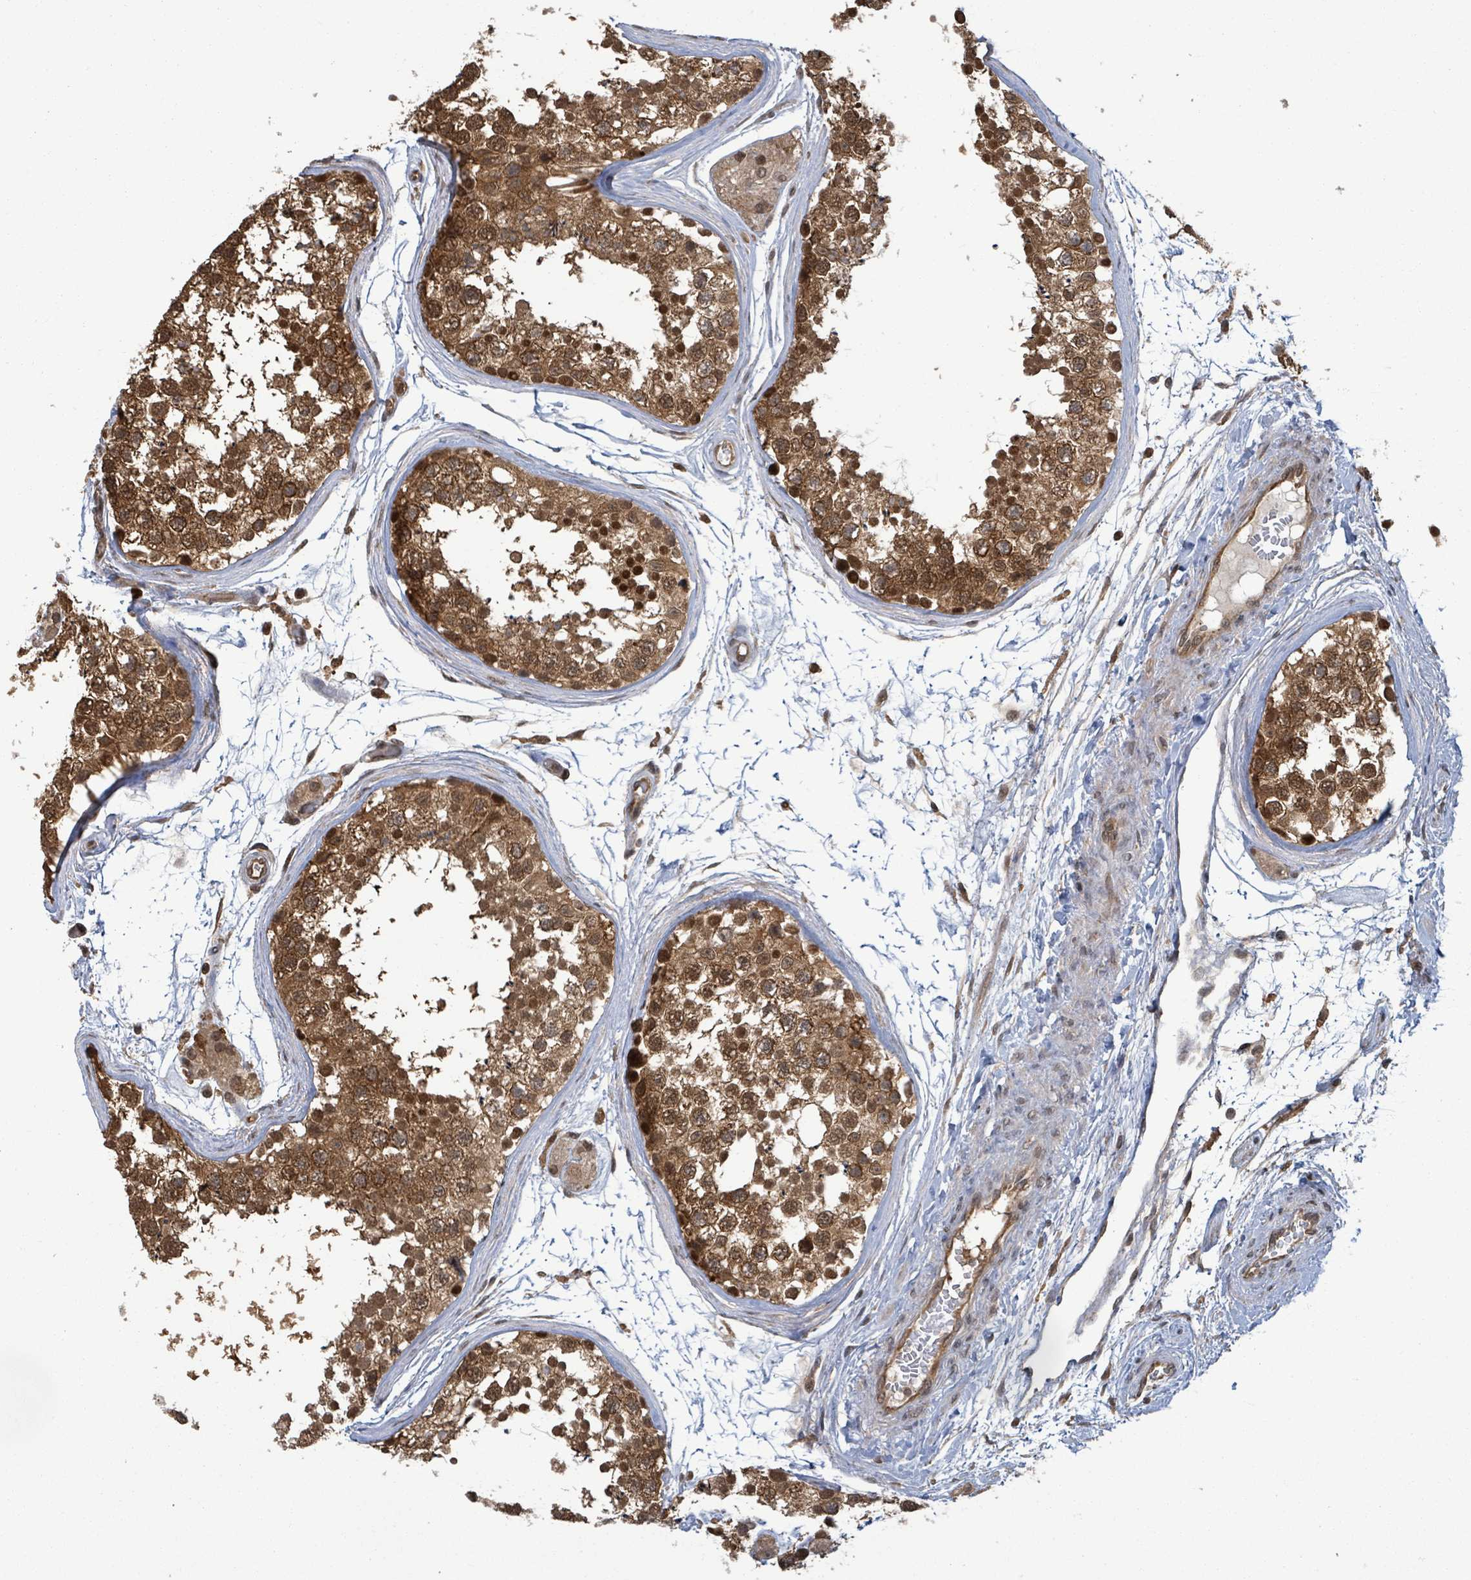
{"staining": {"intensity": "strong", "quantity": ">75%", "location": "cytoplasmic/membranous,nuclear"}, "tissue": "testis", "cell_type": "Cells in seminiferous ducts", "image_type": "normal", "snomed": [{"axis": "morphology", "description": "Normal tissue, NOS"}, {"axis": "topography", "description": "Testis"}], "caption": "Unremarkable testis demonstrates strong cytoplasmic/membranous,nuclear staining in about >75% of cells in seminiferous ducts, visualized by immunohistochemistry. The staining was performed using DAB (3,3'-diaminobenzidine), with brown indicating positive protein expression. Nuclei are stained blue with hematoxylin.", "gene": "ENSG00000256500", "patient": {"sex": "male", "age": 56}}